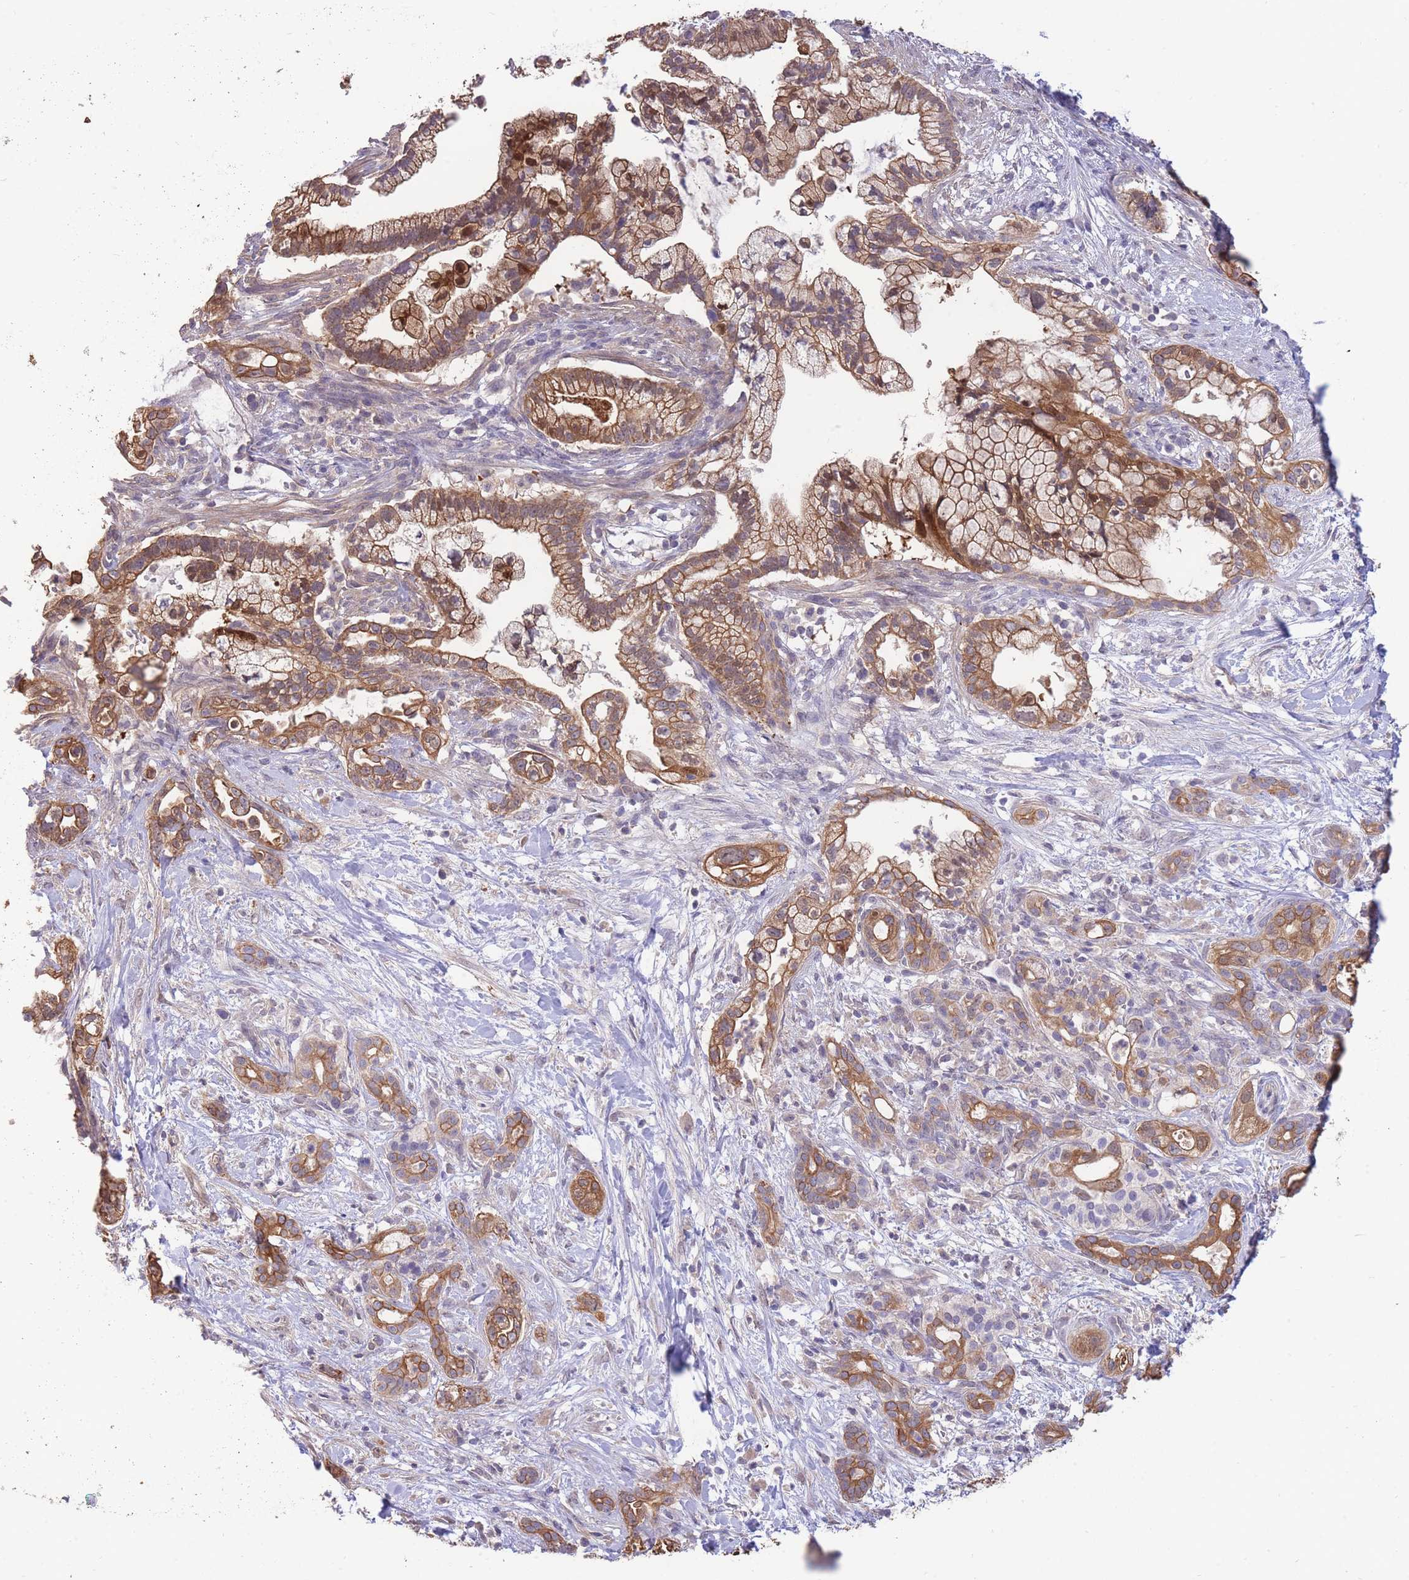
{"staining": {"intensity": "moderate", "quantity": ">75%", "location": "cytoplasmic/membranous"}, "tissue": "pancreatic cancer", "cell_type": "Tumor cells", "image_type": "cancer", "snomed": [{"axis": "morphology", "description": "Adenocarcinoma, NOS"}, {"axis": "topography", "description": "Pancreas"}], "caption": "This histopathology image exhibits pancreatic cancer stained with IHC to label a protein in brown. The cytoplasmic/membranous of tumor cells show moderate positivity for the protein. Nuclei are counter-stained blue.", "gene": "SMC6", "patient": {"sex": "male", "age": 44}}